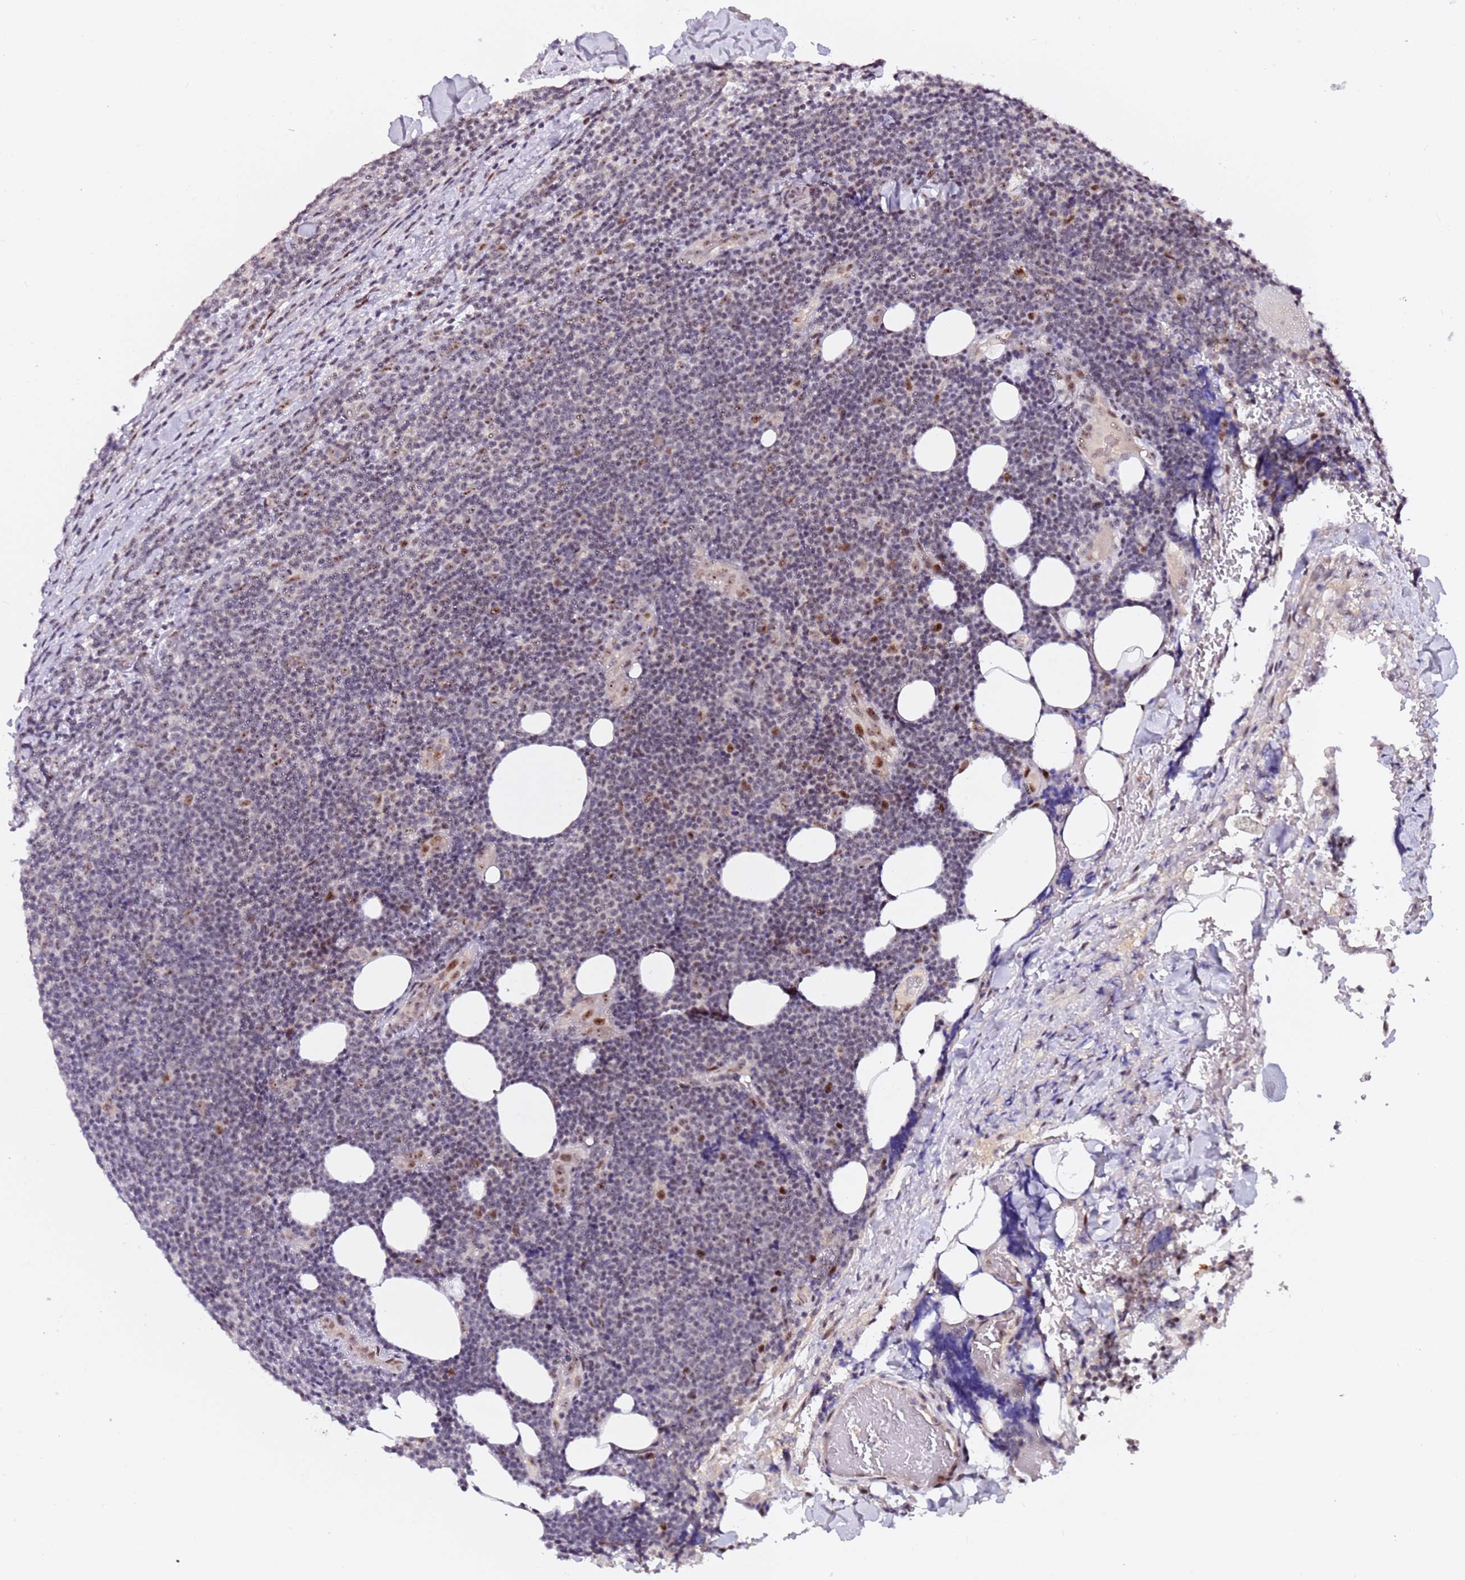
{"staining": {"intensity": "weak", "quantity": "<25%", "location": "nuclear"}, "tissue": "lymphoma", "cell_type": "Tumor cells", "image_type": "cancer", "snomed": [{"axis": "morphology", "description": "Malignant lymphoma, non-Hodgkin's type, Low grade"}, {"axis": "topography", "description": "Lymph node"}], "caption": "Image shows no protein staining in tumor cells of low-grade malignant lymphoma, non-Hodgkin's type tissue.", "gene": "FCF1", "patient": {"sex": "male", "age": 66}}